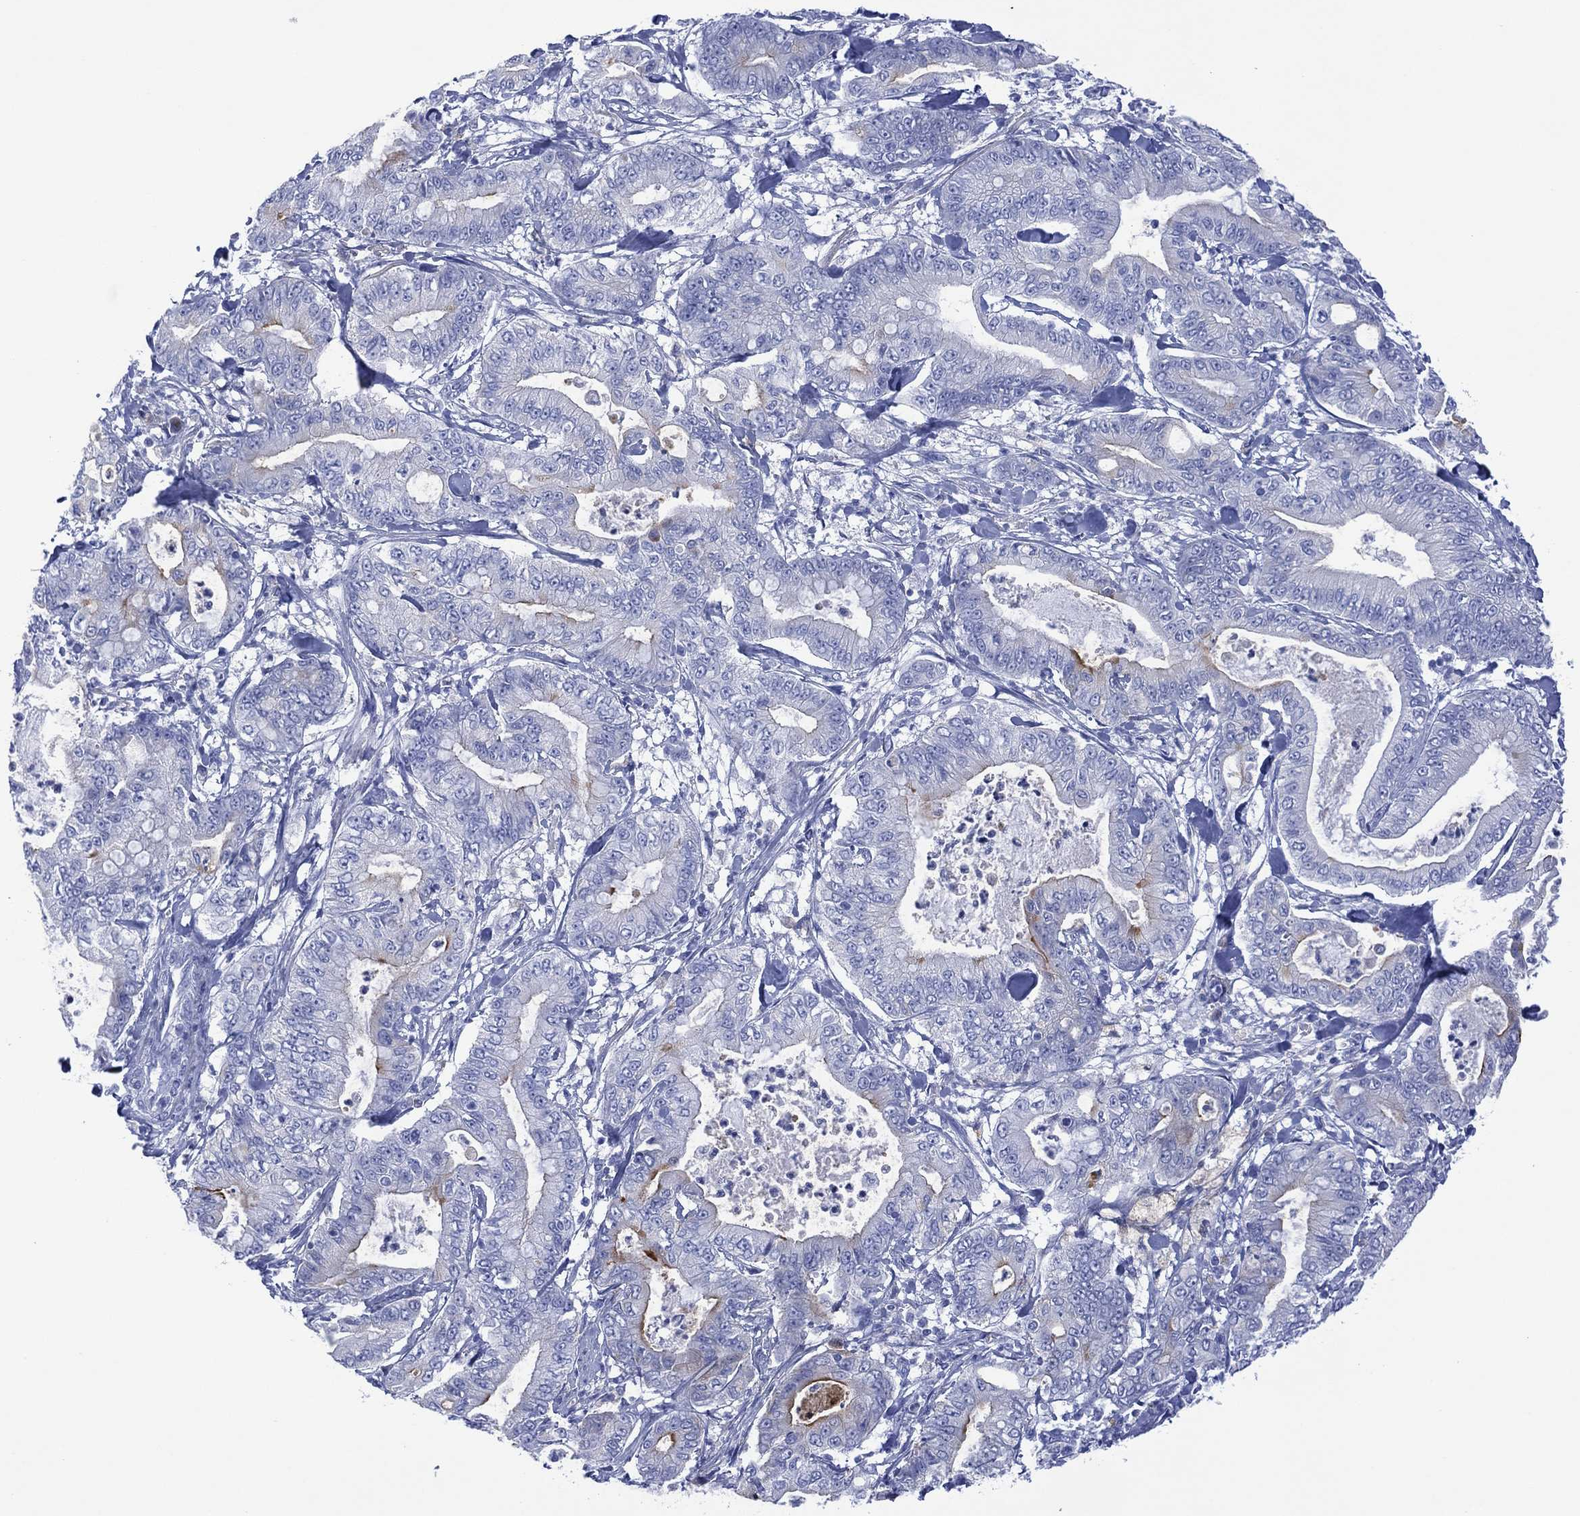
{"staining": {"intensity": "moderate", "quantity": "<25%", "location": "cytoplasmic/membranous"}, "tissue": "pancreatic cancer", "cell_type": "Tumor cells", "image_type": "cancer", "snomed": [{"axis": "morphology", "description": "Adenocarcinoma, NOS"}, {"axis": "topography", "description": "Pancreas"}], "caption": "A brown stain highlights moderate cytoplasmic/membranous staining of a protein in pancreatic cancer tumor cells.", "gene": "DPP4", "patient": {"sex": "male", "age": 71}}